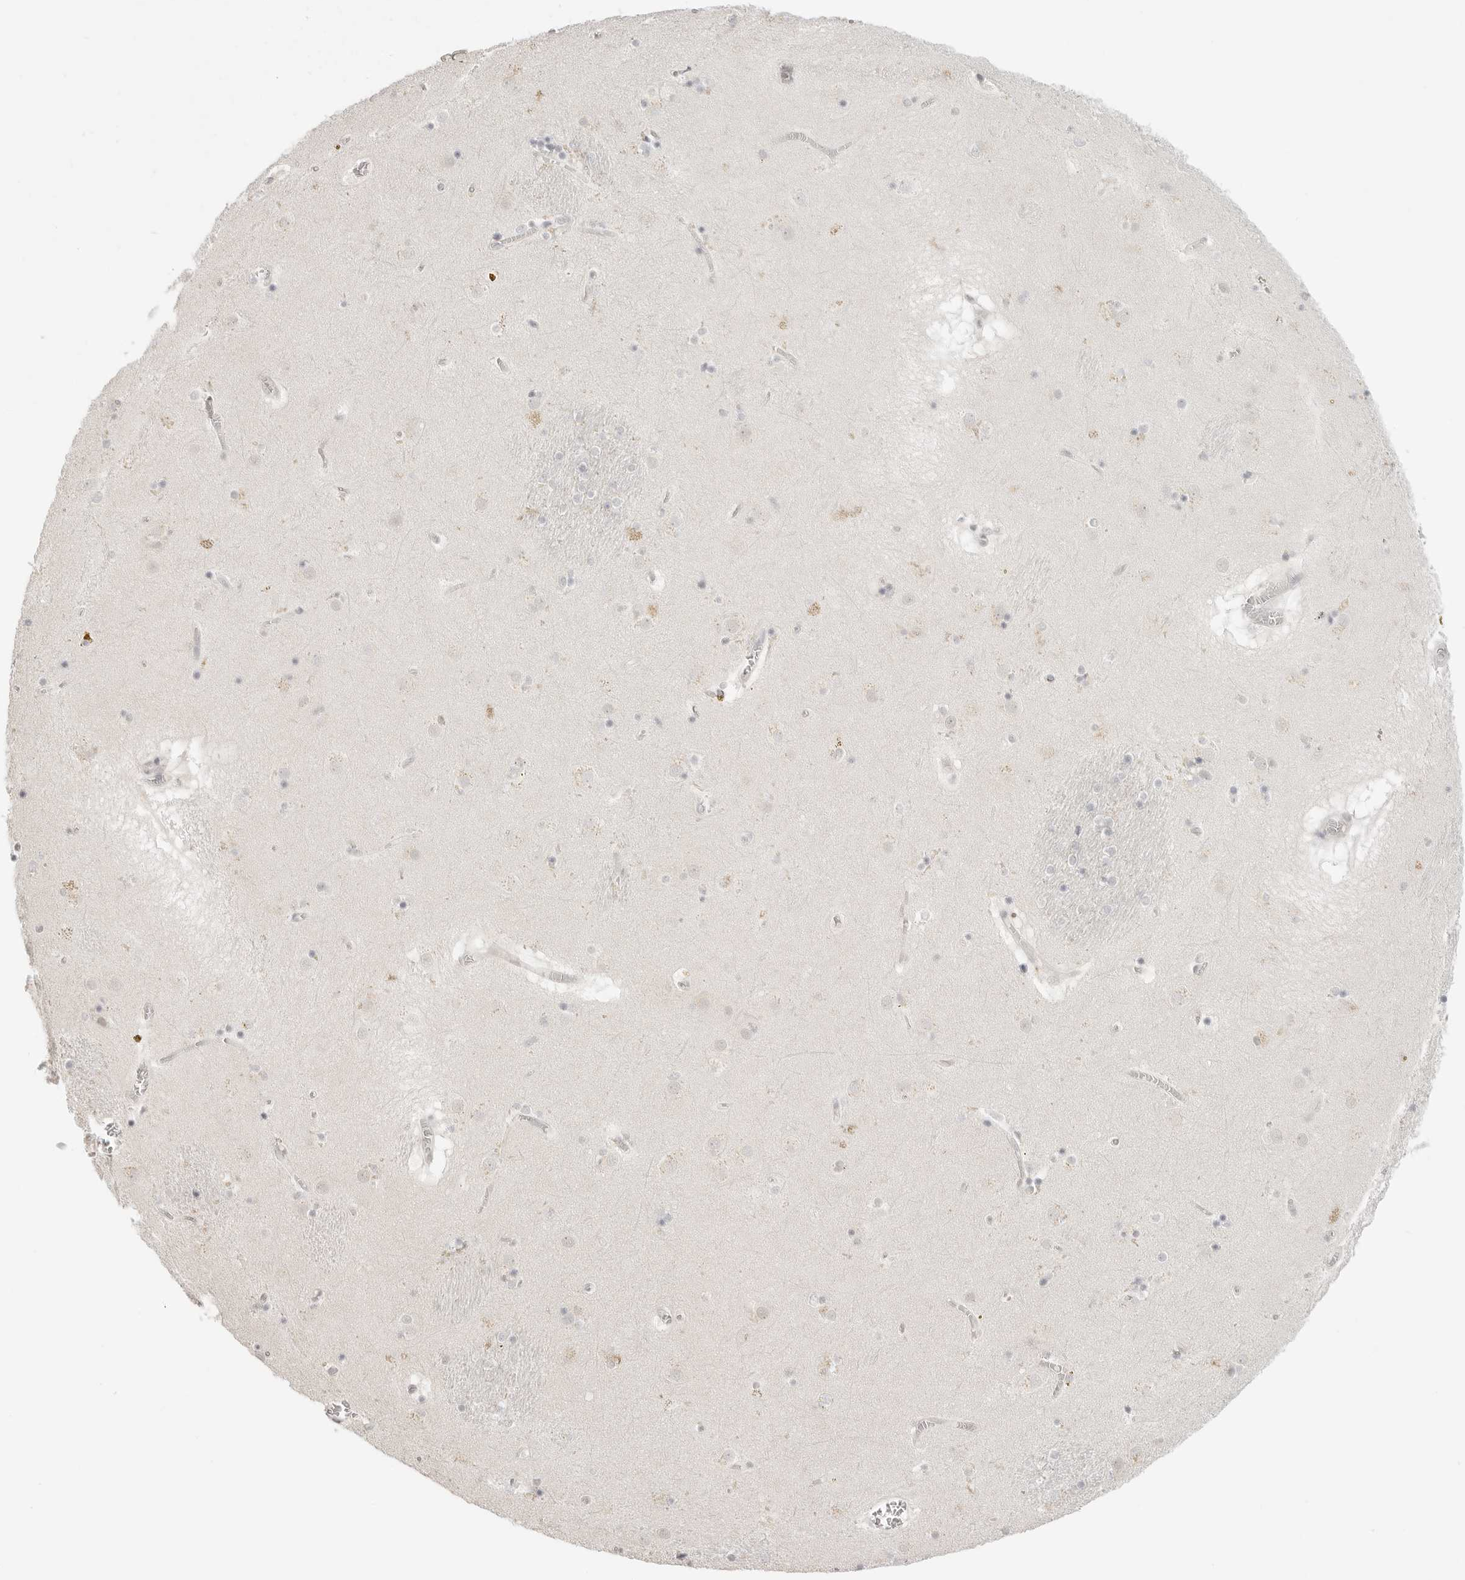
{"staining": {"intensity": "negative", "quantity": "none", "location": "none"}, "tissue": "caudate", "cell_type": "Glial cells", "image_type": "normal", "snomed": [{"axis": "morphology", "description": "Normal tissue, NOS"}, {"axis": "topography", "description": "Lateral ventricle wall"}], "caption": "Immunohistochemistry of benign caudate exhibits no positivity in glial cells.", "gene": "KLK11", "patient": {"sex": "male", "age": 70}}